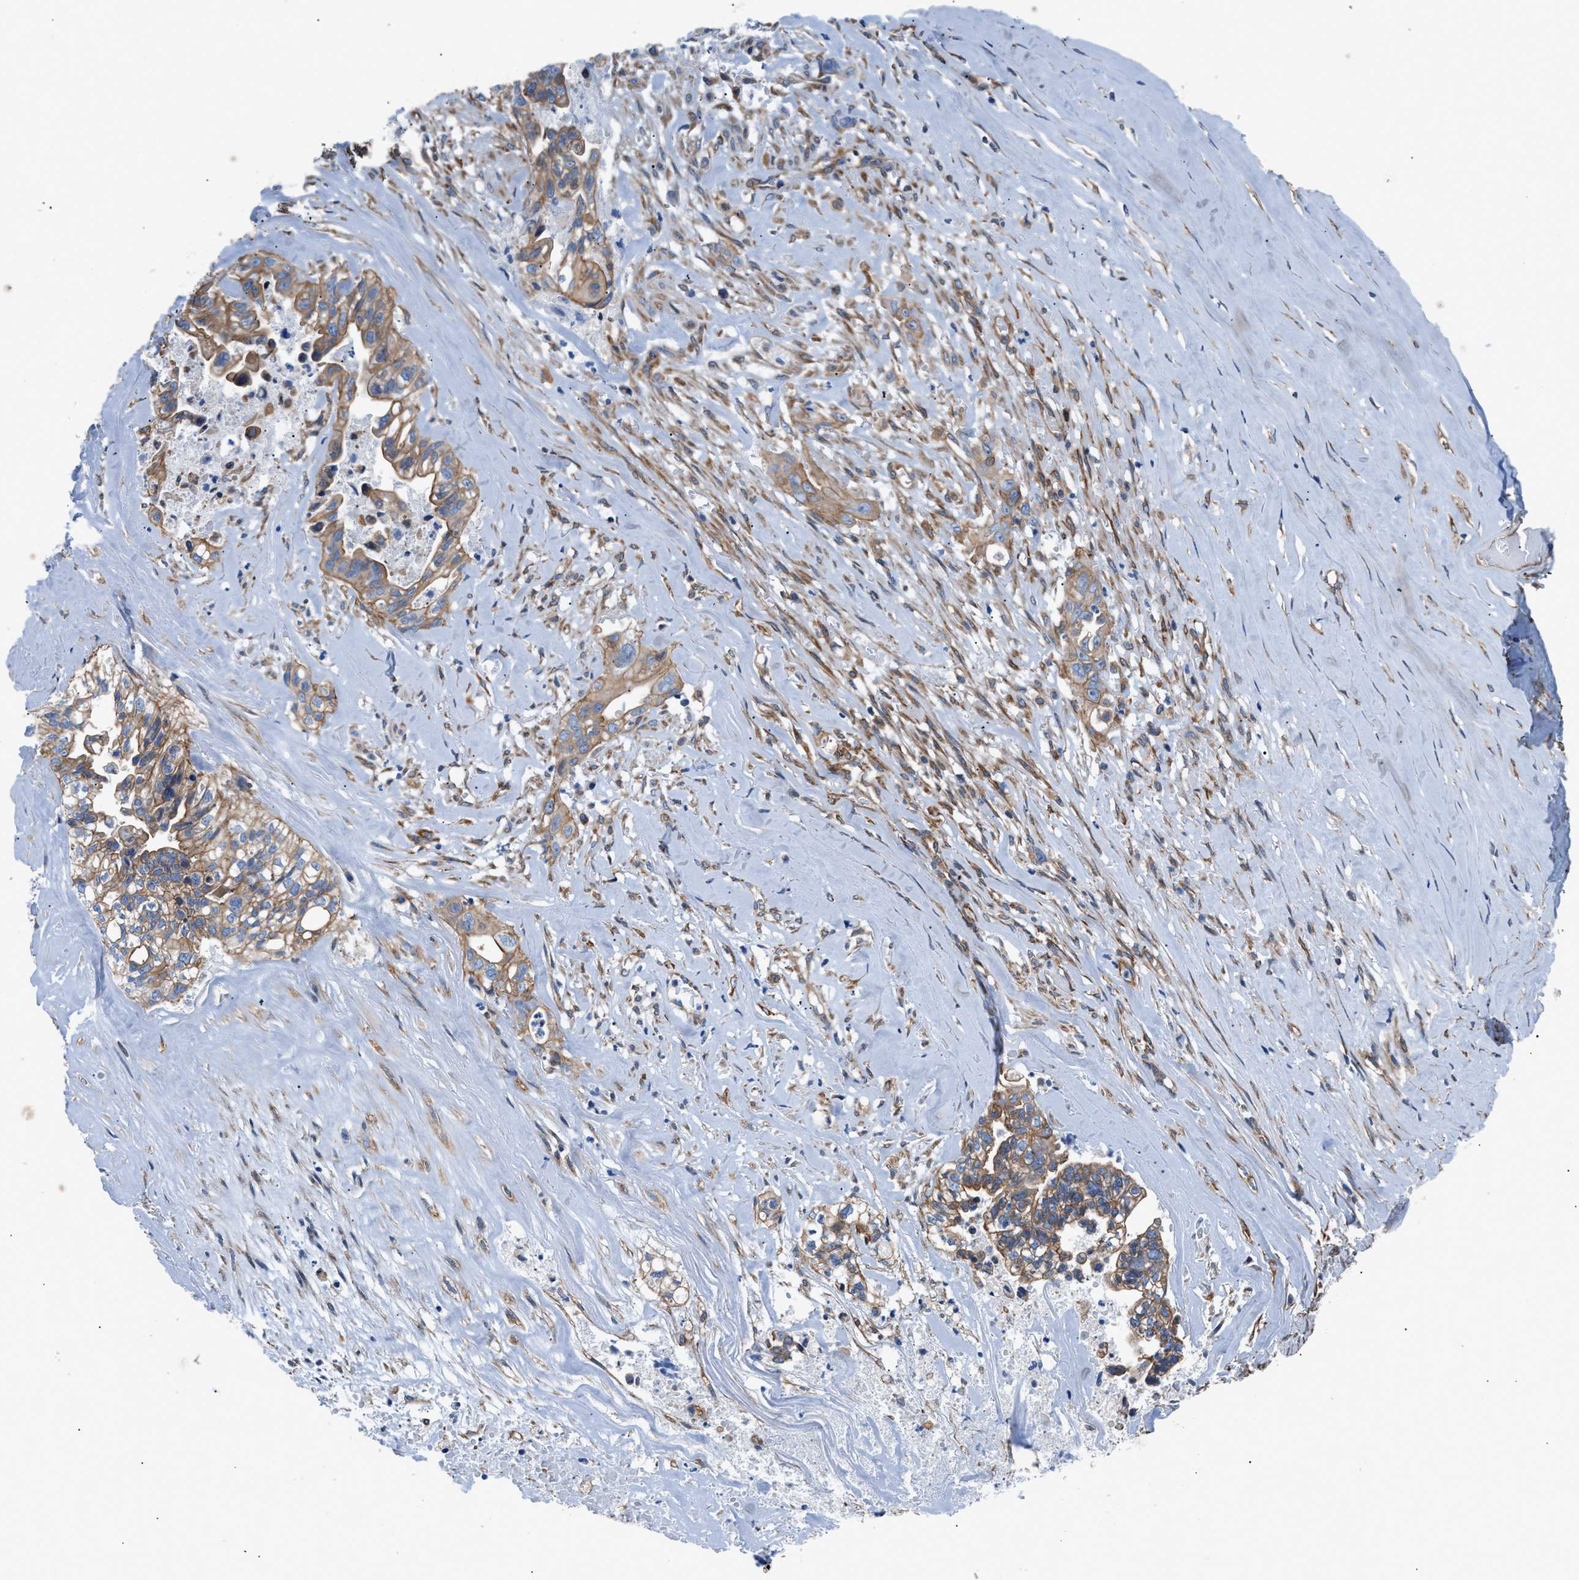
{"staining": {"intensity": "moderate", "quantity": ">75%", "location": "cytoplasmic/membranous"}, "tissue": "liver cancer", "cell_type": "Tumor cells", "image_type": "cancer", "snomed": [{"axis": "morphology", "description": "Cholangiocarcinoma"}, {"axis": "topography", "description": "Liver"}], "caption": "High-power microscopy captured an IHC micrograph of cholangiocarcinoma (liver), revealing moderate cytoplasmic/membranous expression in approximately >75% of tumor cells. The staining was performed using DAB (3,3'-diaminobenzidine), with brown indicating positive protein expression. Nuclei are stained blue with hematoxylin.", "gene": "DMAC1", "patient": {"sex": "female", "age": 70}}